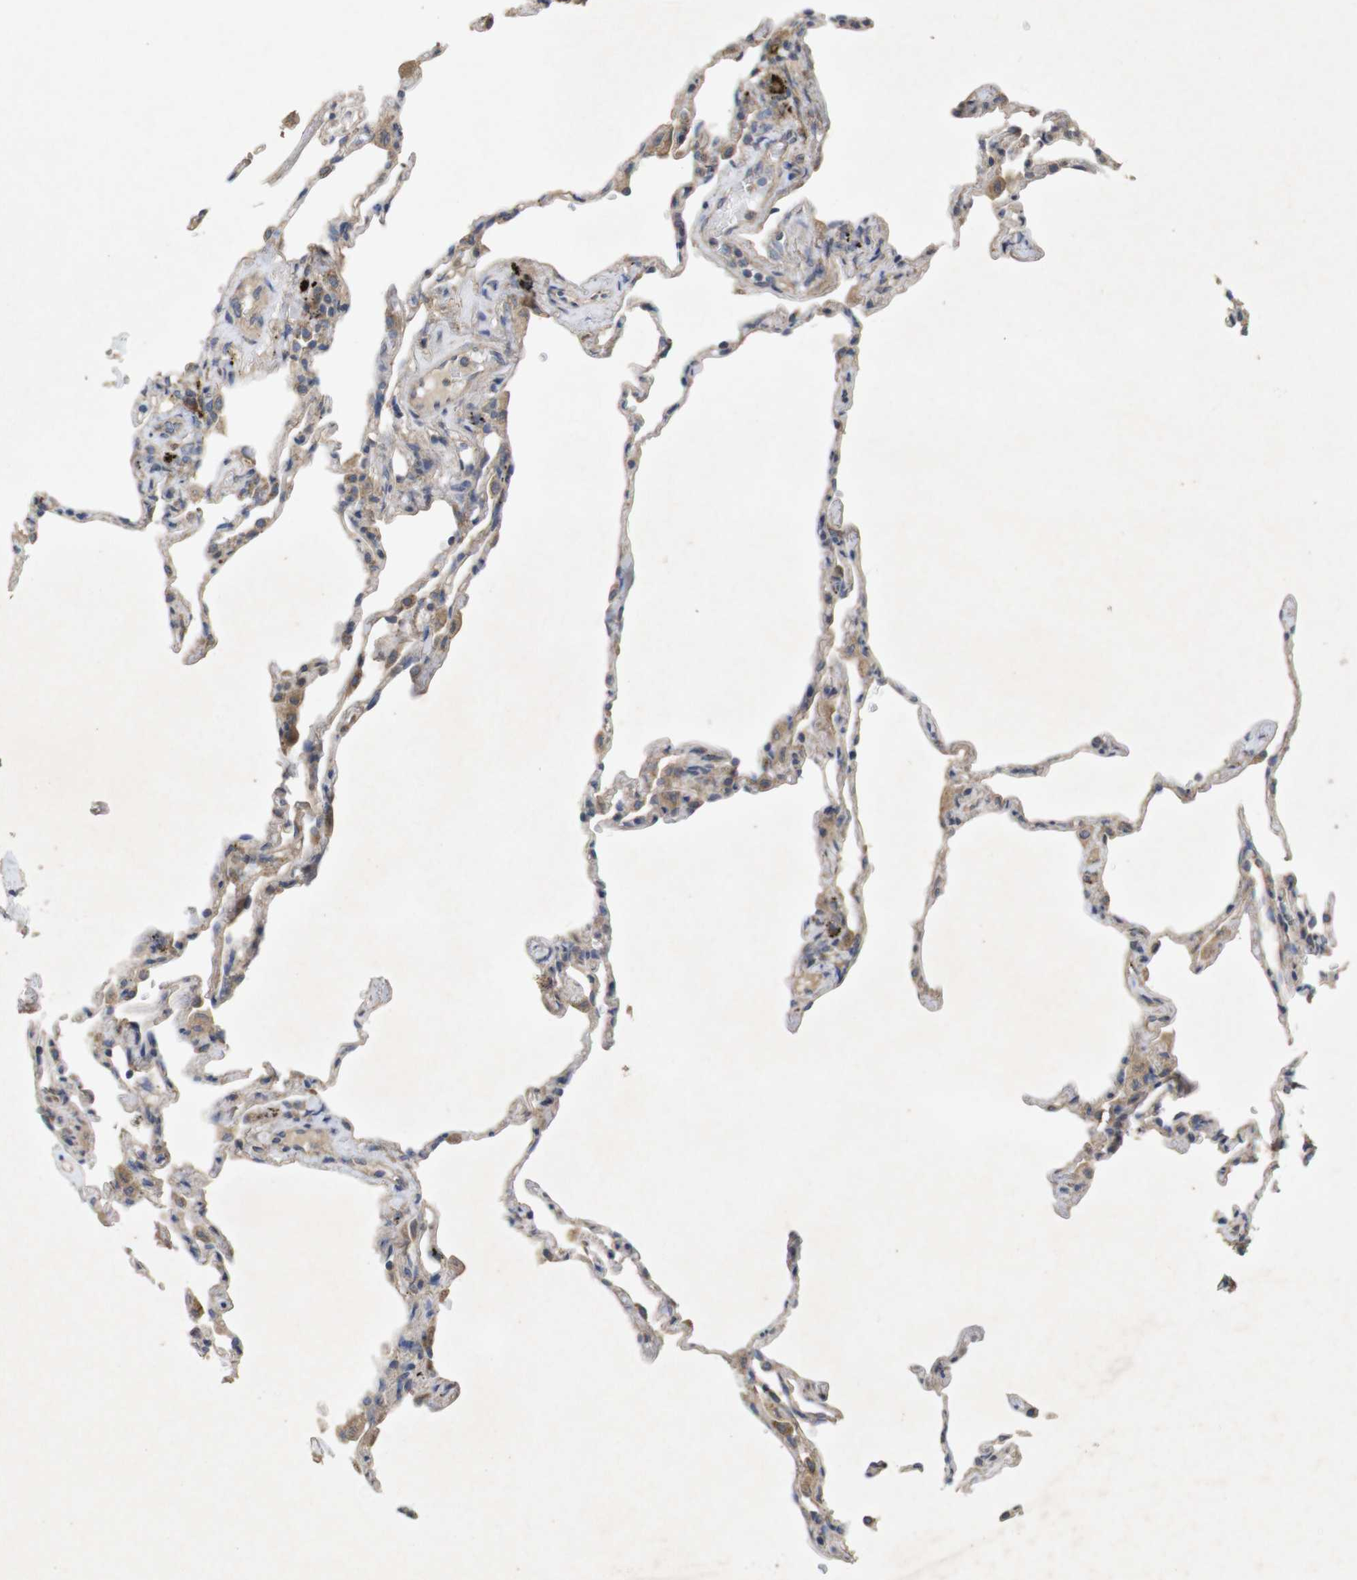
{"staining": {"intensity": "weak", "quantity": ">75%", "location": "cytoplasmic/membranous"}, "tissue": "lung", "cell_type": "Alveolar cells", "image_type": "normal", "snomed": [{"axis": "morphology", "description": "Normal tissue, NOS"}, {"axis": "topography", "description": "Lung"}], "caption": "A brown stain highlights weak cytoplasmic/membranous staining of a protein in alveolar cells of unremarkable human lung.", "gene": "KCNS3", "patient": {"sex": "male", "age": 59}}